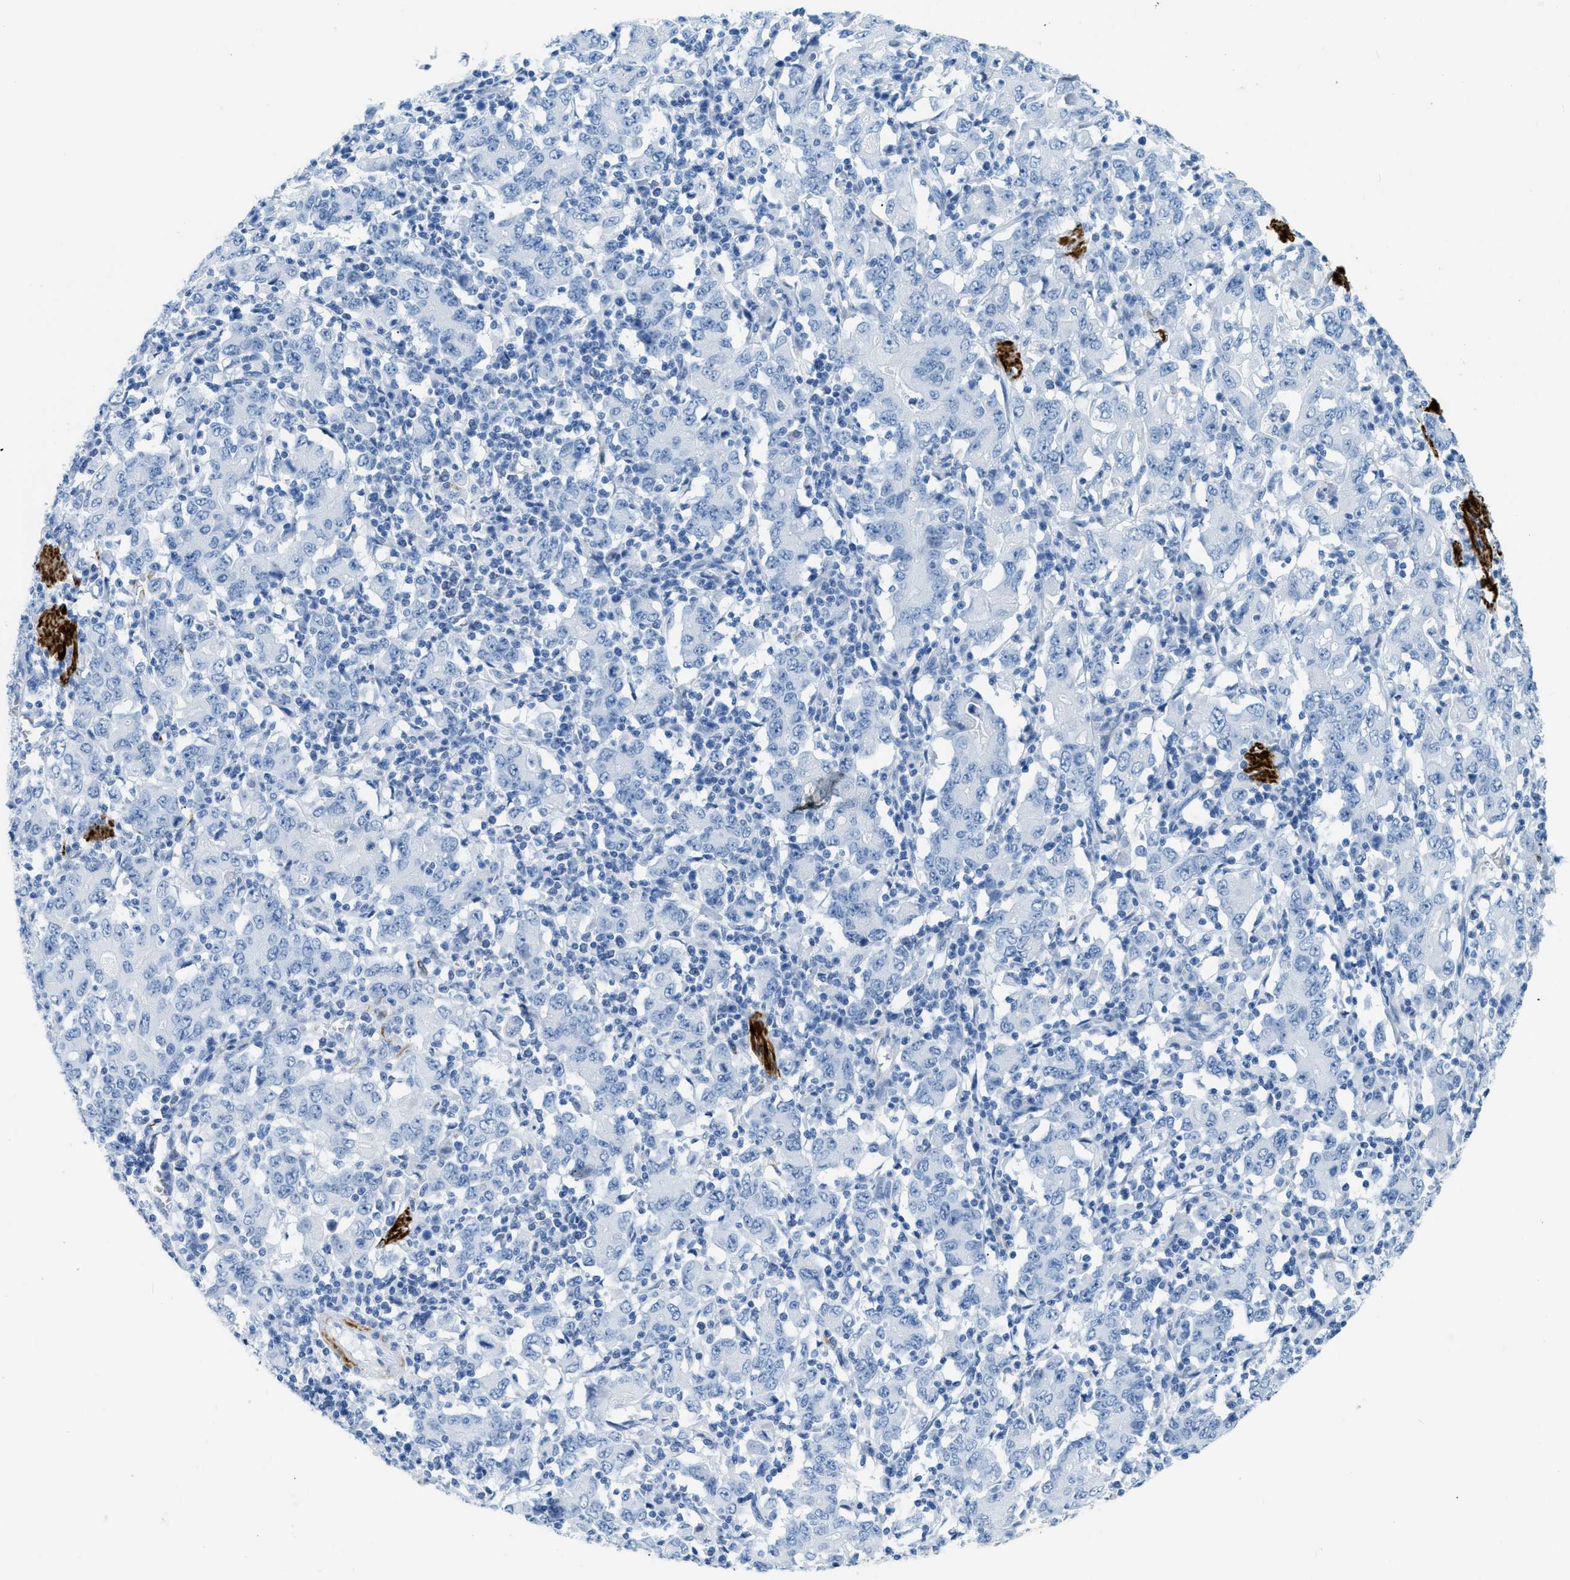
{"staining": {"intensity": "negative", "quantity": "none", "location": "none"}, "tissue": "stomach cancer", "cell_type": "Tumor cells", "image_type": "cancer", "snomed": [{"axis": "morphology", "description": "Adenocarcinoma, NOS"}, {"axis": "topography", "description": "Stomach, upper"}], "caption": "IHC of human adenocarcinoma (stomach) exhibits no expression in tumor cells.", "gene": "DES", "patient": {"sex": "male", "age": 69}}